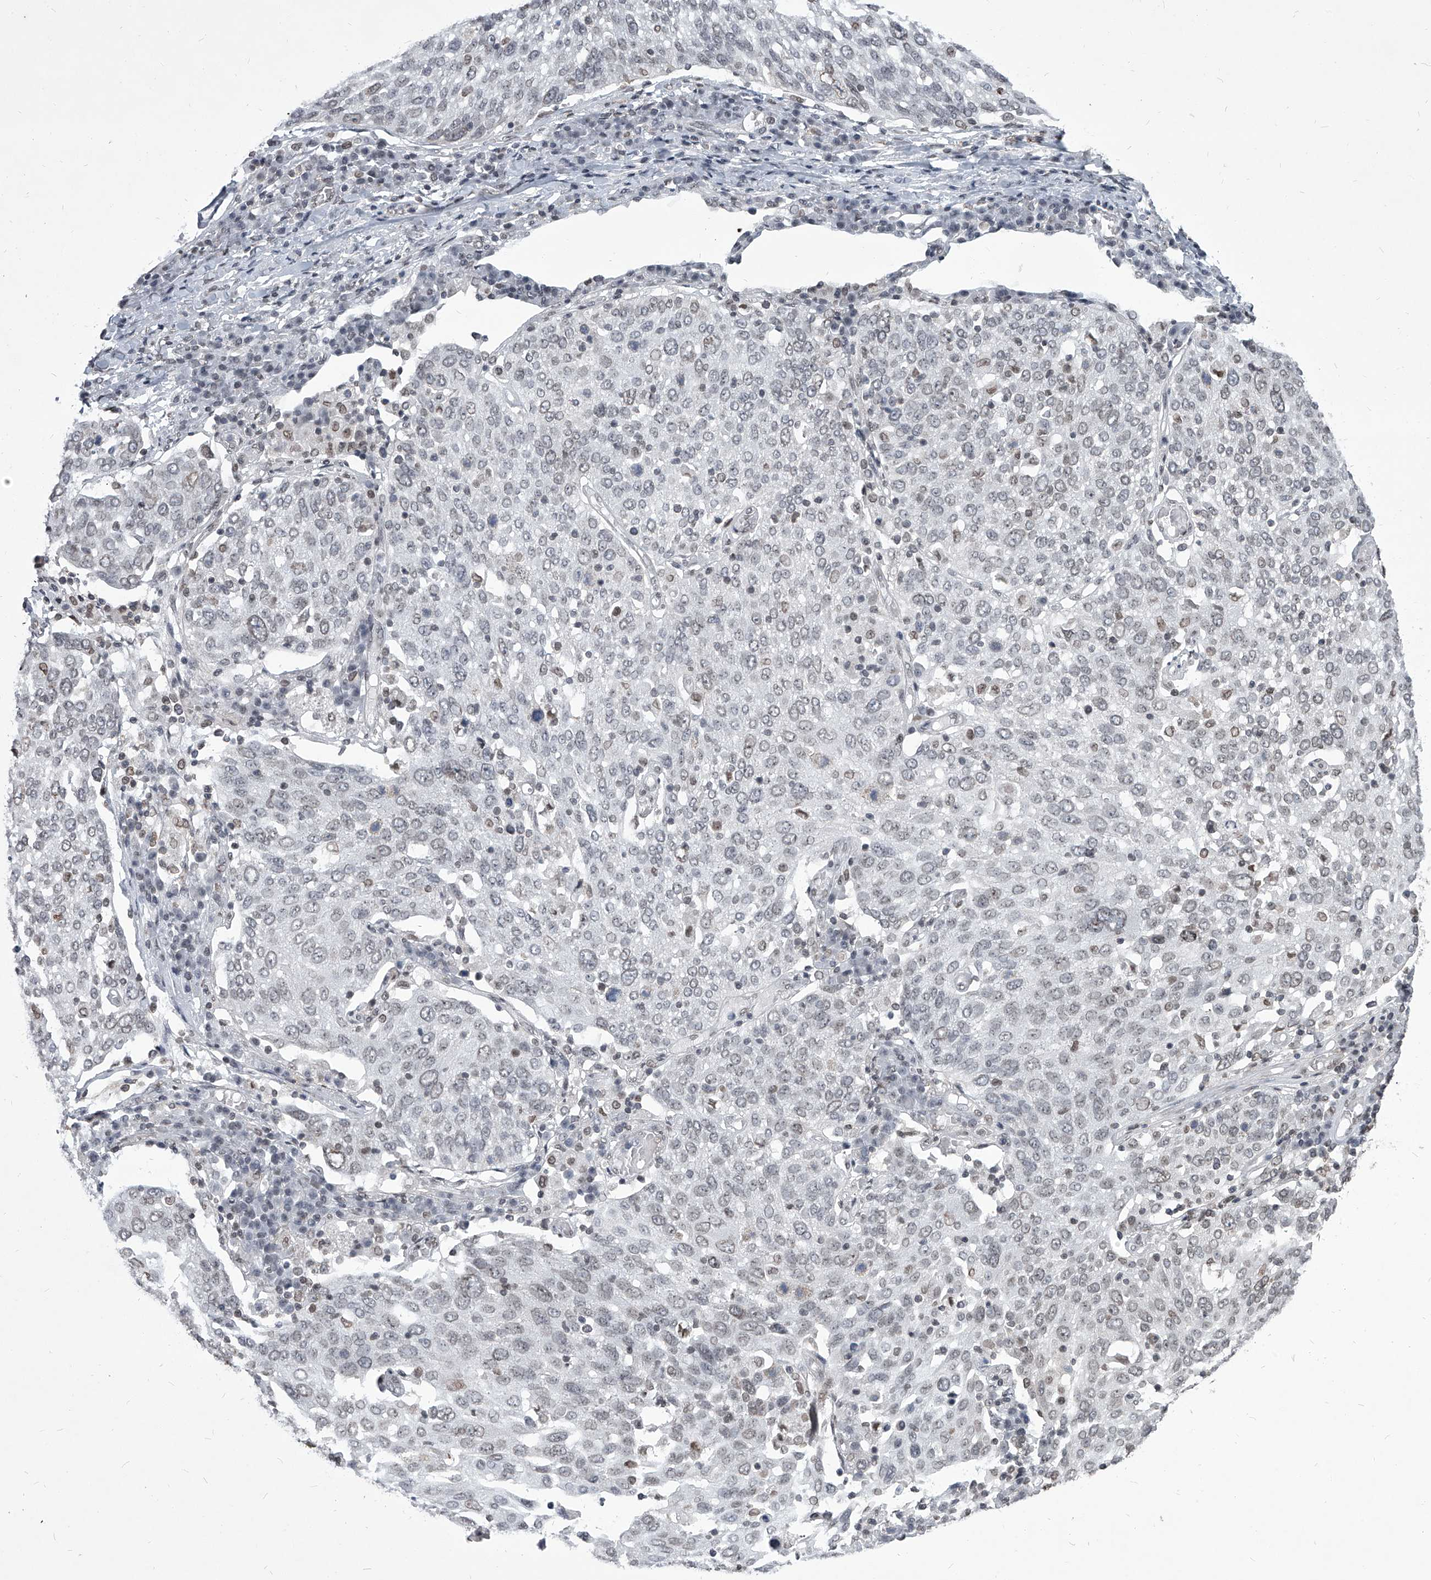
{"staining": {"intensity": "negative", "quantity": "none", "location": "none"}, "tissue": "lung cancer", "cell_type": "Tumor cells", "image_type": "cancer", "snomed": [{"axis": "morphology", "description": "Squamous cell carcinoma, NOS"}, {"axis": "topography", "description": "Lung"}], "caption": "Immunohistochemistry (IHC) histopathology image of lung cancer stained for a protein (brown), which exhibits no positivity in tumor cells.", "gene": "PPIL4", "patient": {"sex": "male", "age": 65}}